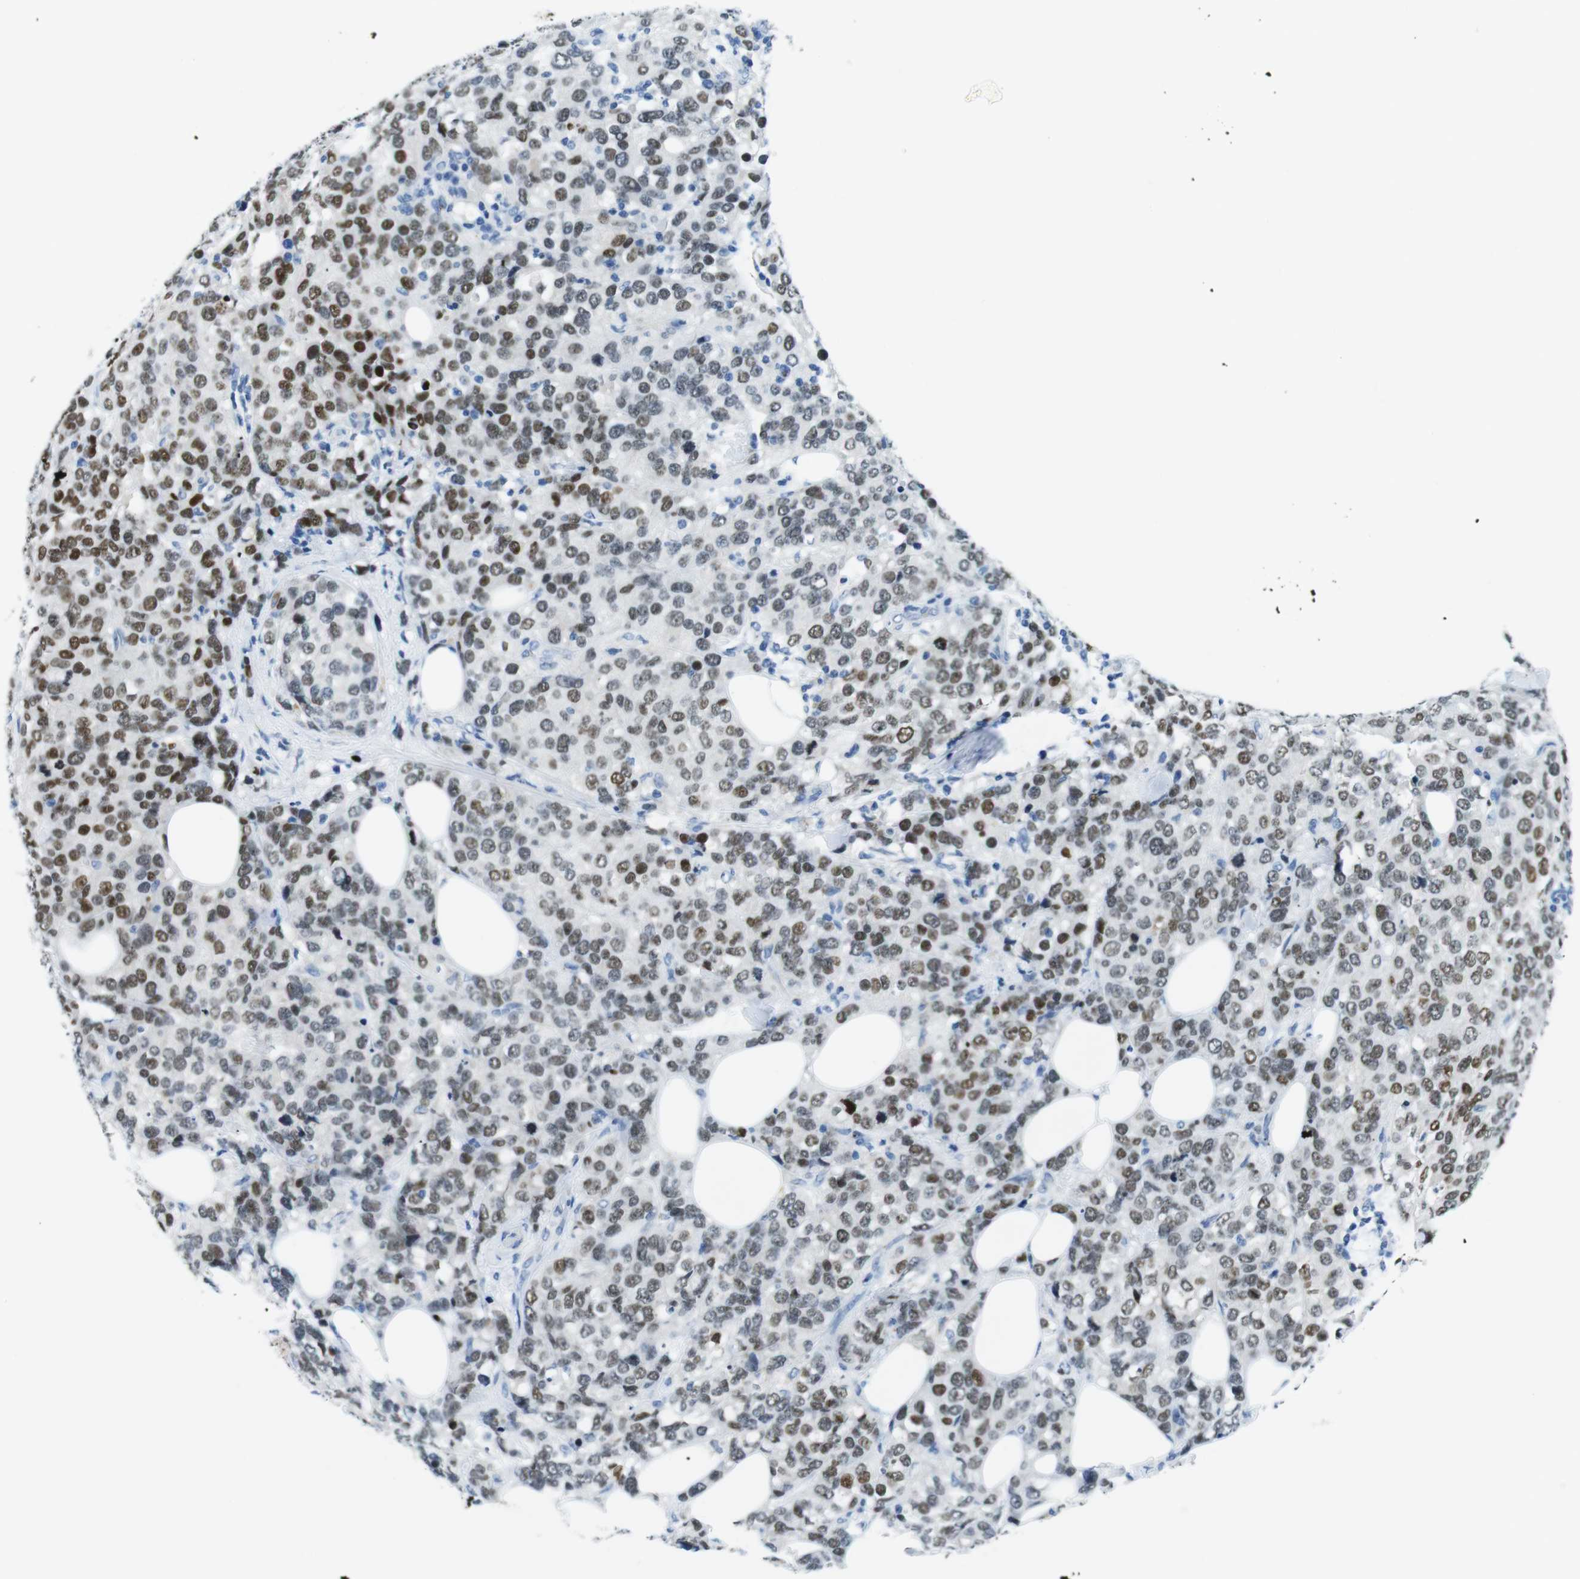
{"staining": {"intensity": "moderate", "quantity": "25%-75%", "location": "nuclear"}, "tissue": "breast cancer", "cell_type": "Tumor cells", "image_type": "cancer", "snomed": [{"axis": "morphology", "description": "Lobular carcinoma"}, {"axis": "topography", "description": "Breast"}], "caption": "Brown immunohistochemical staining in human breast cancer (lobular carcinoma) demonstrates moderate nuclear positivity in approximately 25%-75% of tumor cells.", "gene": "TFAP2C", "patient": {"sex": "female", "age": 59}}